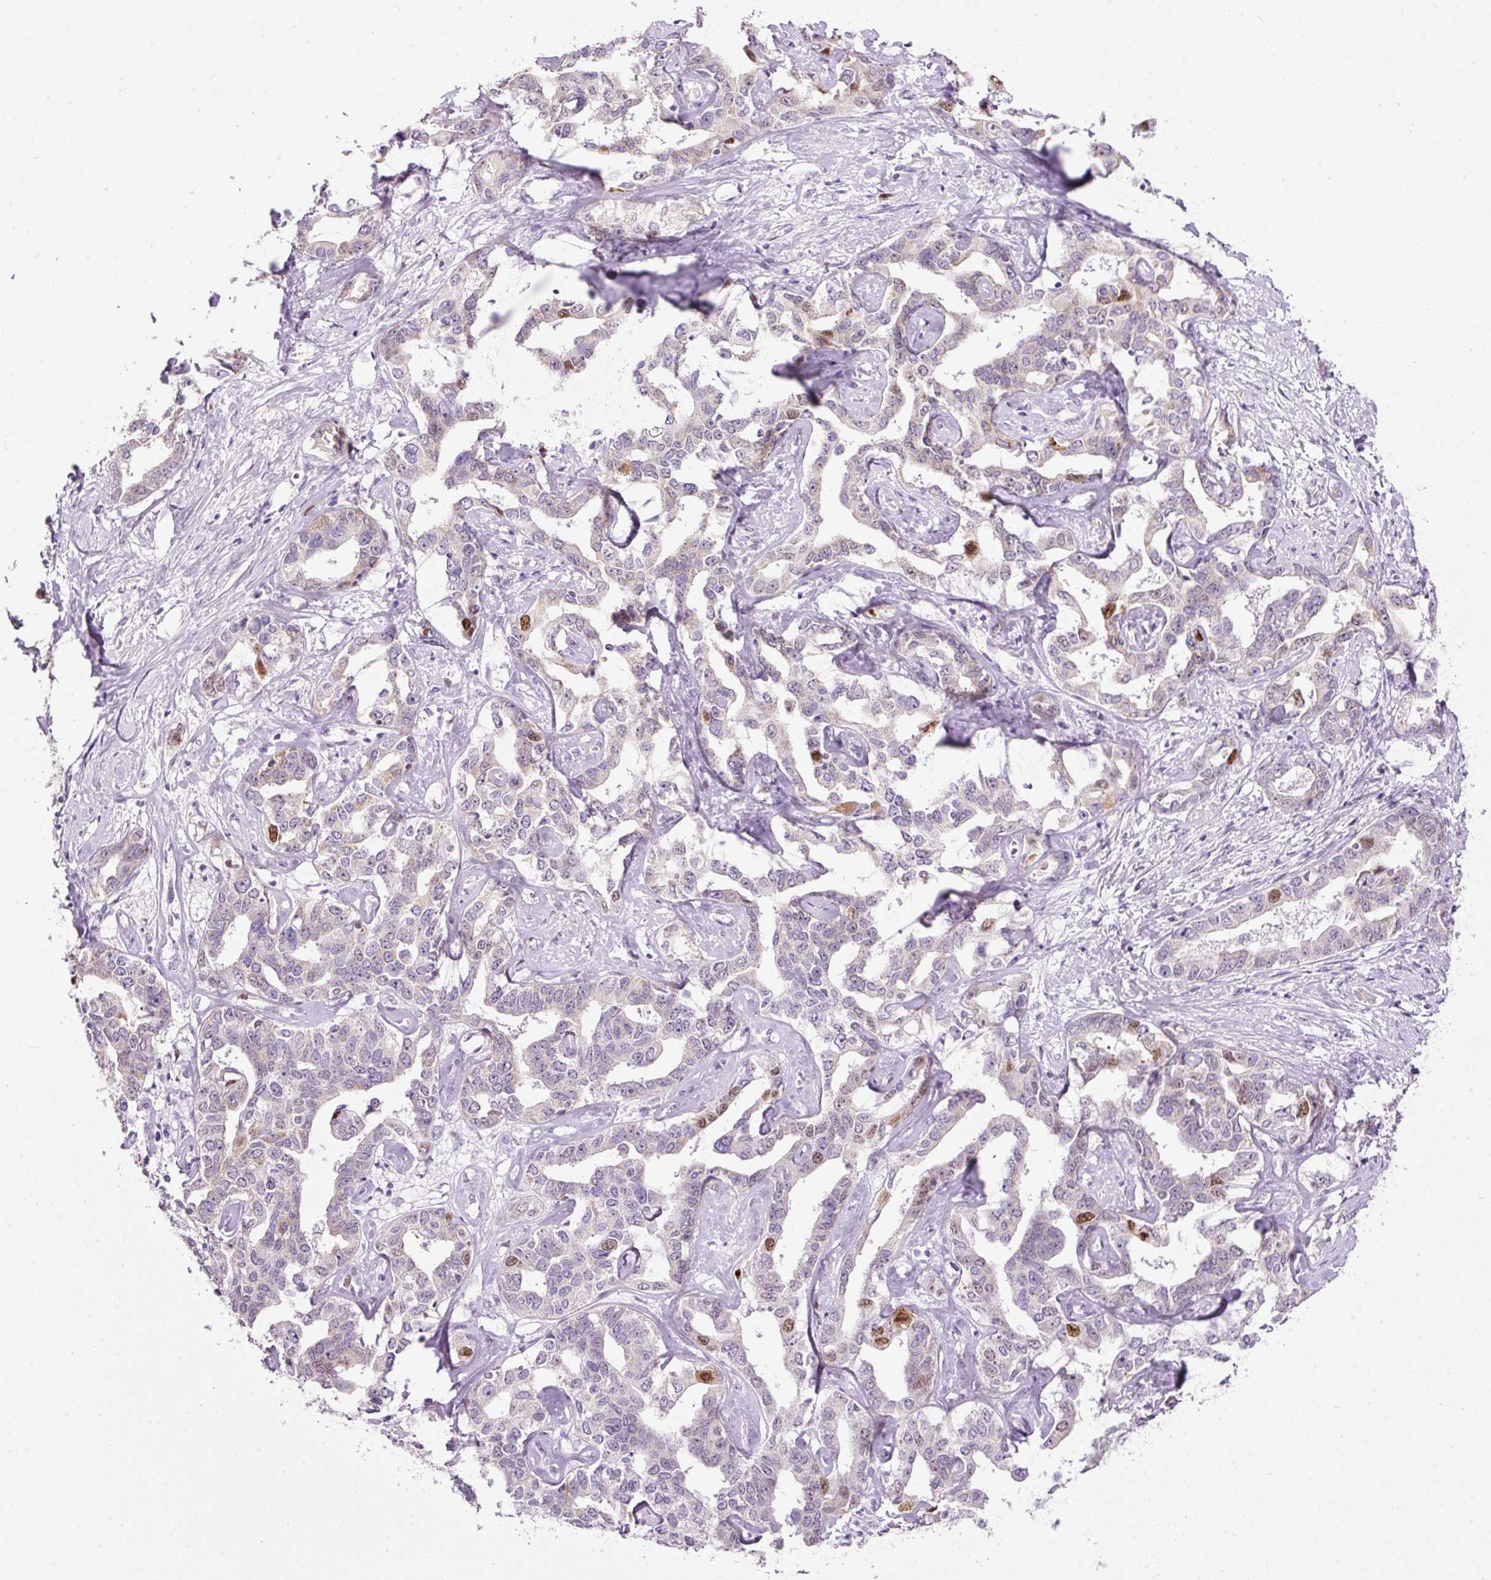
{"staining": {"intensity": "moderate", "quantity": "<25%", "location": "nuclear"}, "tissue": "liver cancer", "cell_type": "Tumor cells", "image_type": "cancer", "snomed": [{"axis": "morphology", "description": "Cholangiocarcinoma"}, {"axis": "topography", "description": "Liver"}], "caption": "Approximately <25% of tumor cells in human liver cholangiocarcinoma display moderate nuclear protein positivity as visualized by brown immunohistochemical staining.", "gene": "KPNA2", "patient": {"sex": "male", "age": 59}}